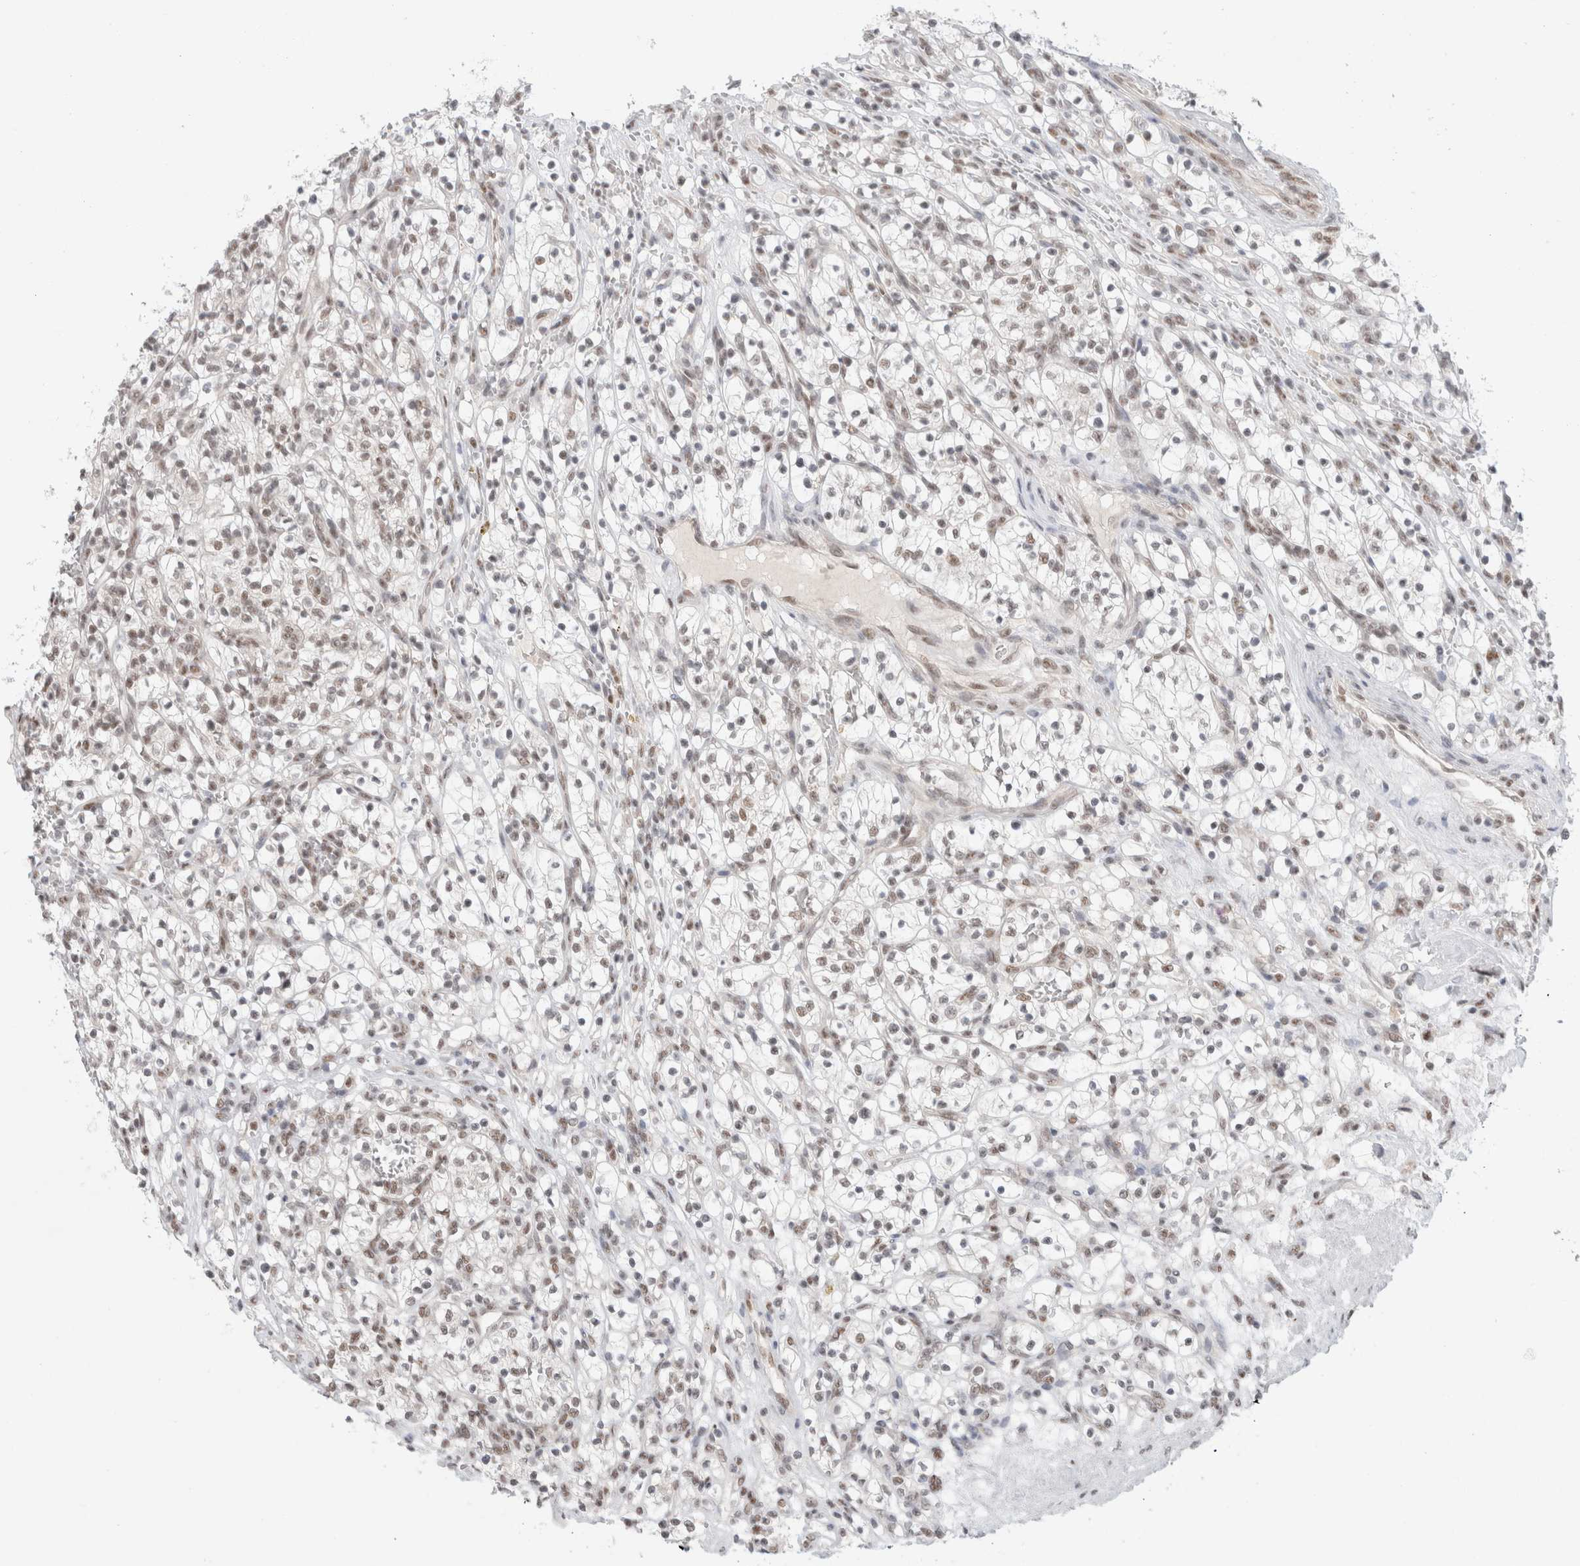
{"staining": {"intensity": "weak", "quantity": "25%-75%", "location": "nuclear"}, "tissue": "renal cancer", "cell_type": "Tumor cells", "image_type": "cancer", "snomed": [{"axis": "morphology", "description": "Adenocarcinoma, NOS"}, {"axis": "topography", "description": "Kidney"}], "caption": "Renal adenocarcinoma was stained to show a protein in brown. There is low levels of weak nuclear staining in about 25%-75% of tumor cells.", "gene": "TRMT12", "patient": {"sex": "female", "age": 57}}